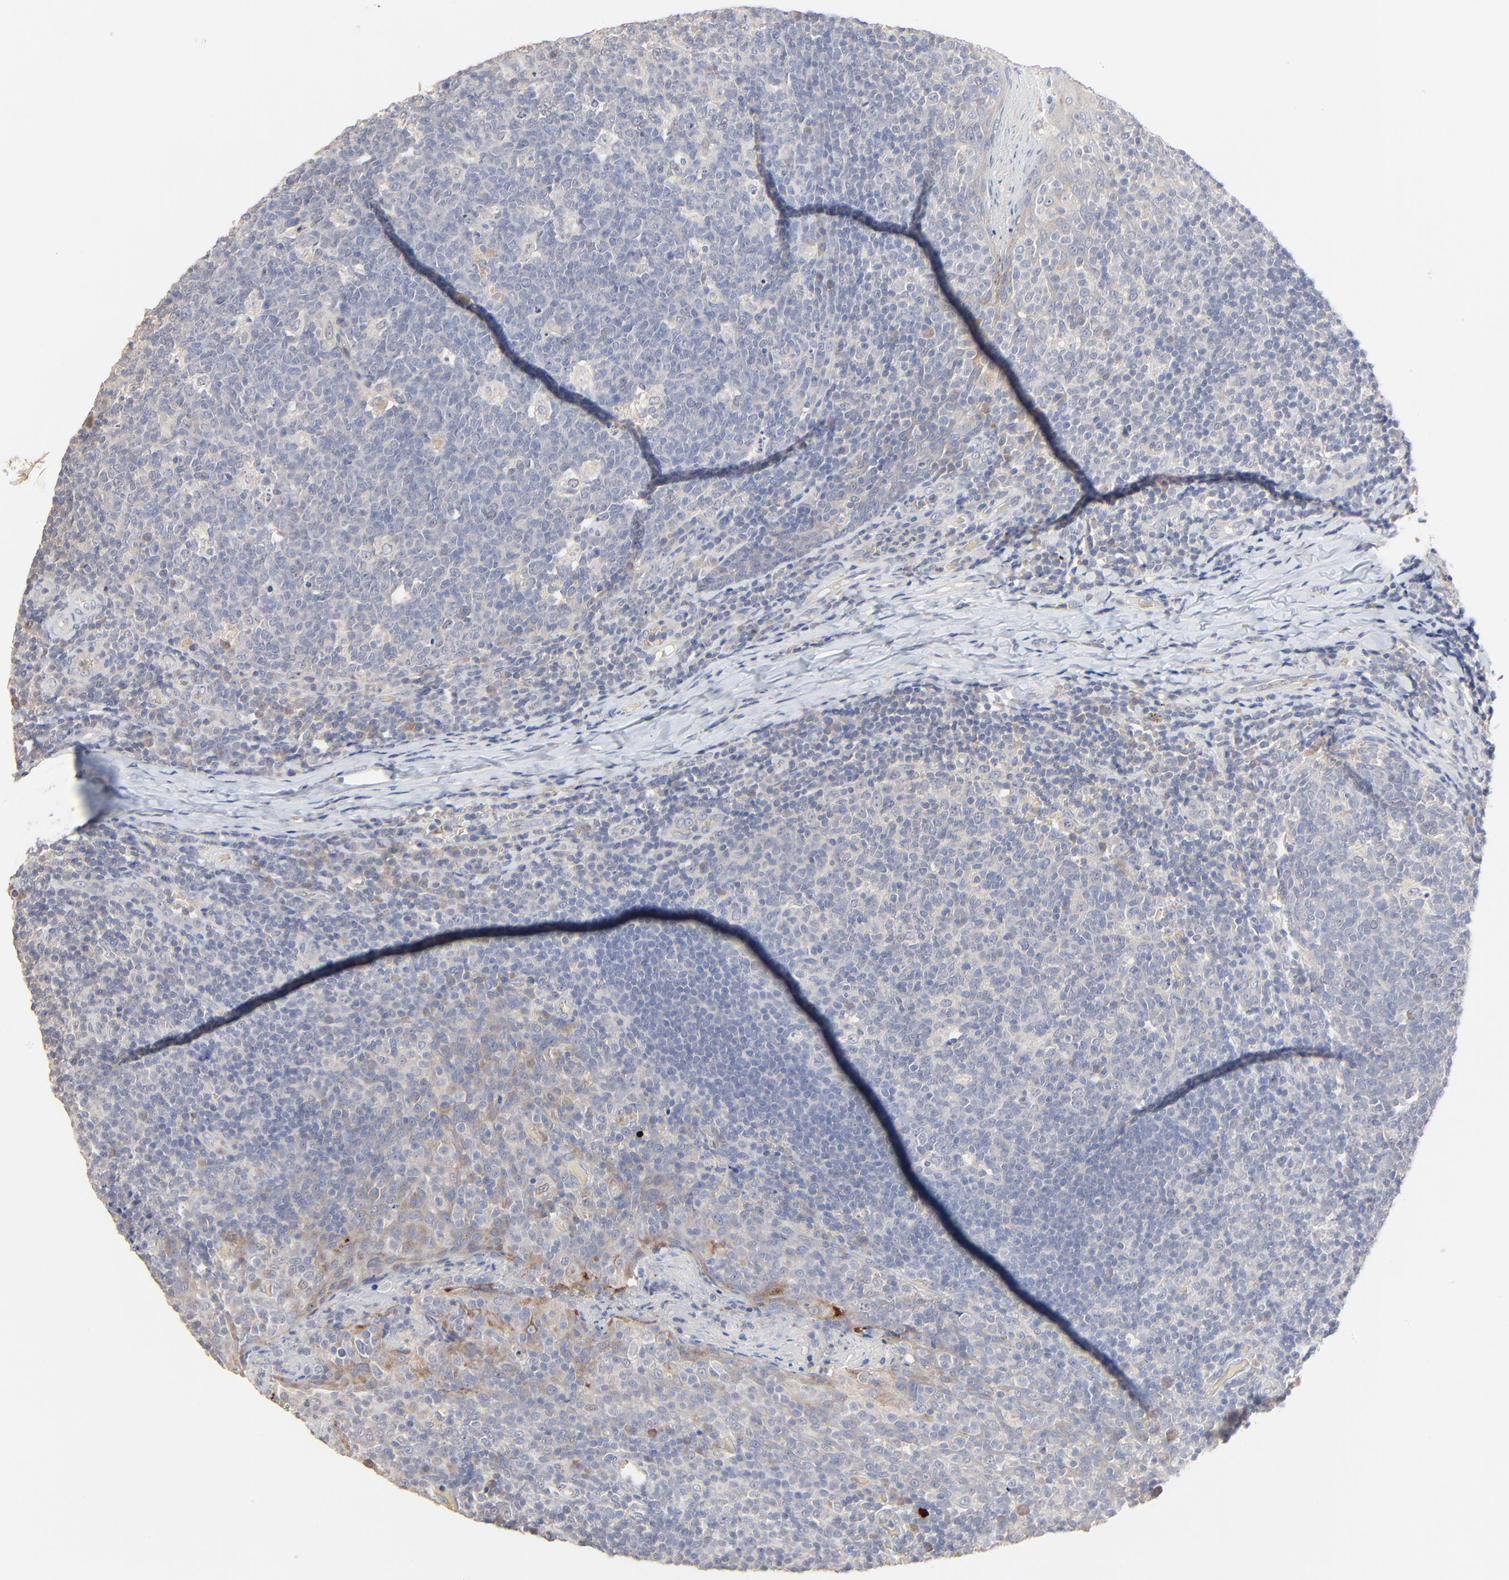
{"staining": {"intensity": "weak", "quantity": "<25%", "location": "cytoplasmic/membranous"}, "tissue": "tonsil", "cell_type": "Germinal center cells", "image_type": "normal", "snomed": [{"axis": "morphology", "description": "Normal tissue, NOS"}, {"axis": "topography", "description": "Tonsil"}], "caption": "Immunohistochemistry (IHC) image of benign human tonsil stained for a protein (brown), which displays no expression in germinal center cells.", "gene": "FANCB", "patient": {"sex": "male", "age": 17}}